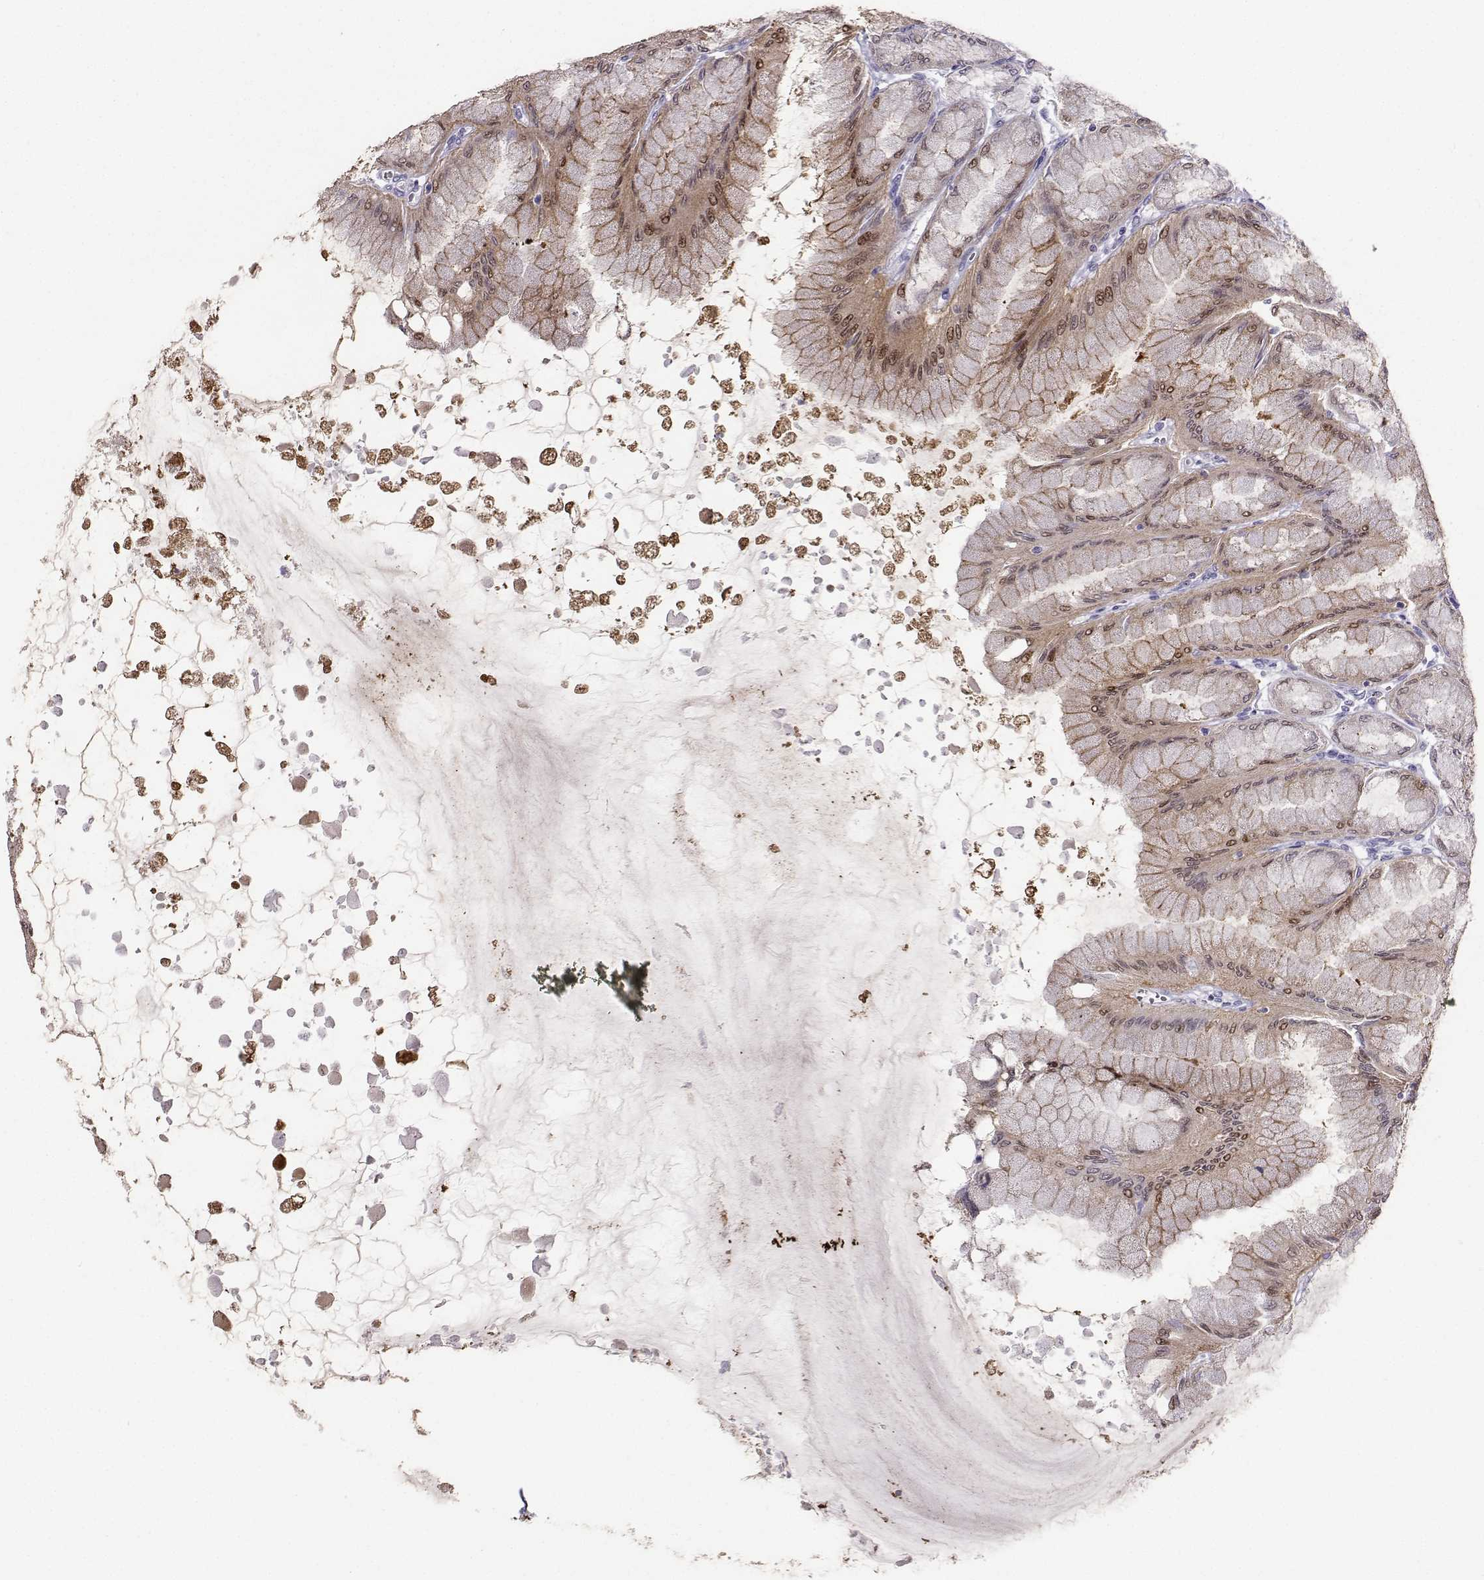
{"staining": {"intensity": "strong", "quantity": "<25%", "location": "cytoplasmic/membranous"}, "tissue": "stomach", "cell_type": "Glandular cells", "image_type": "normal", "snomed": [{"axis": "morphology", "description": "Normal tissue, NOS"}, {"axis": "topography", "description": "Stomach, upper"}], "caption": "Normal stomach shows strong cytoplasmic/membranous staining in approximately <25% of glandular cells.", "gene": "ZBTB8B", "patient": {"sex": "male", "age": 60}}